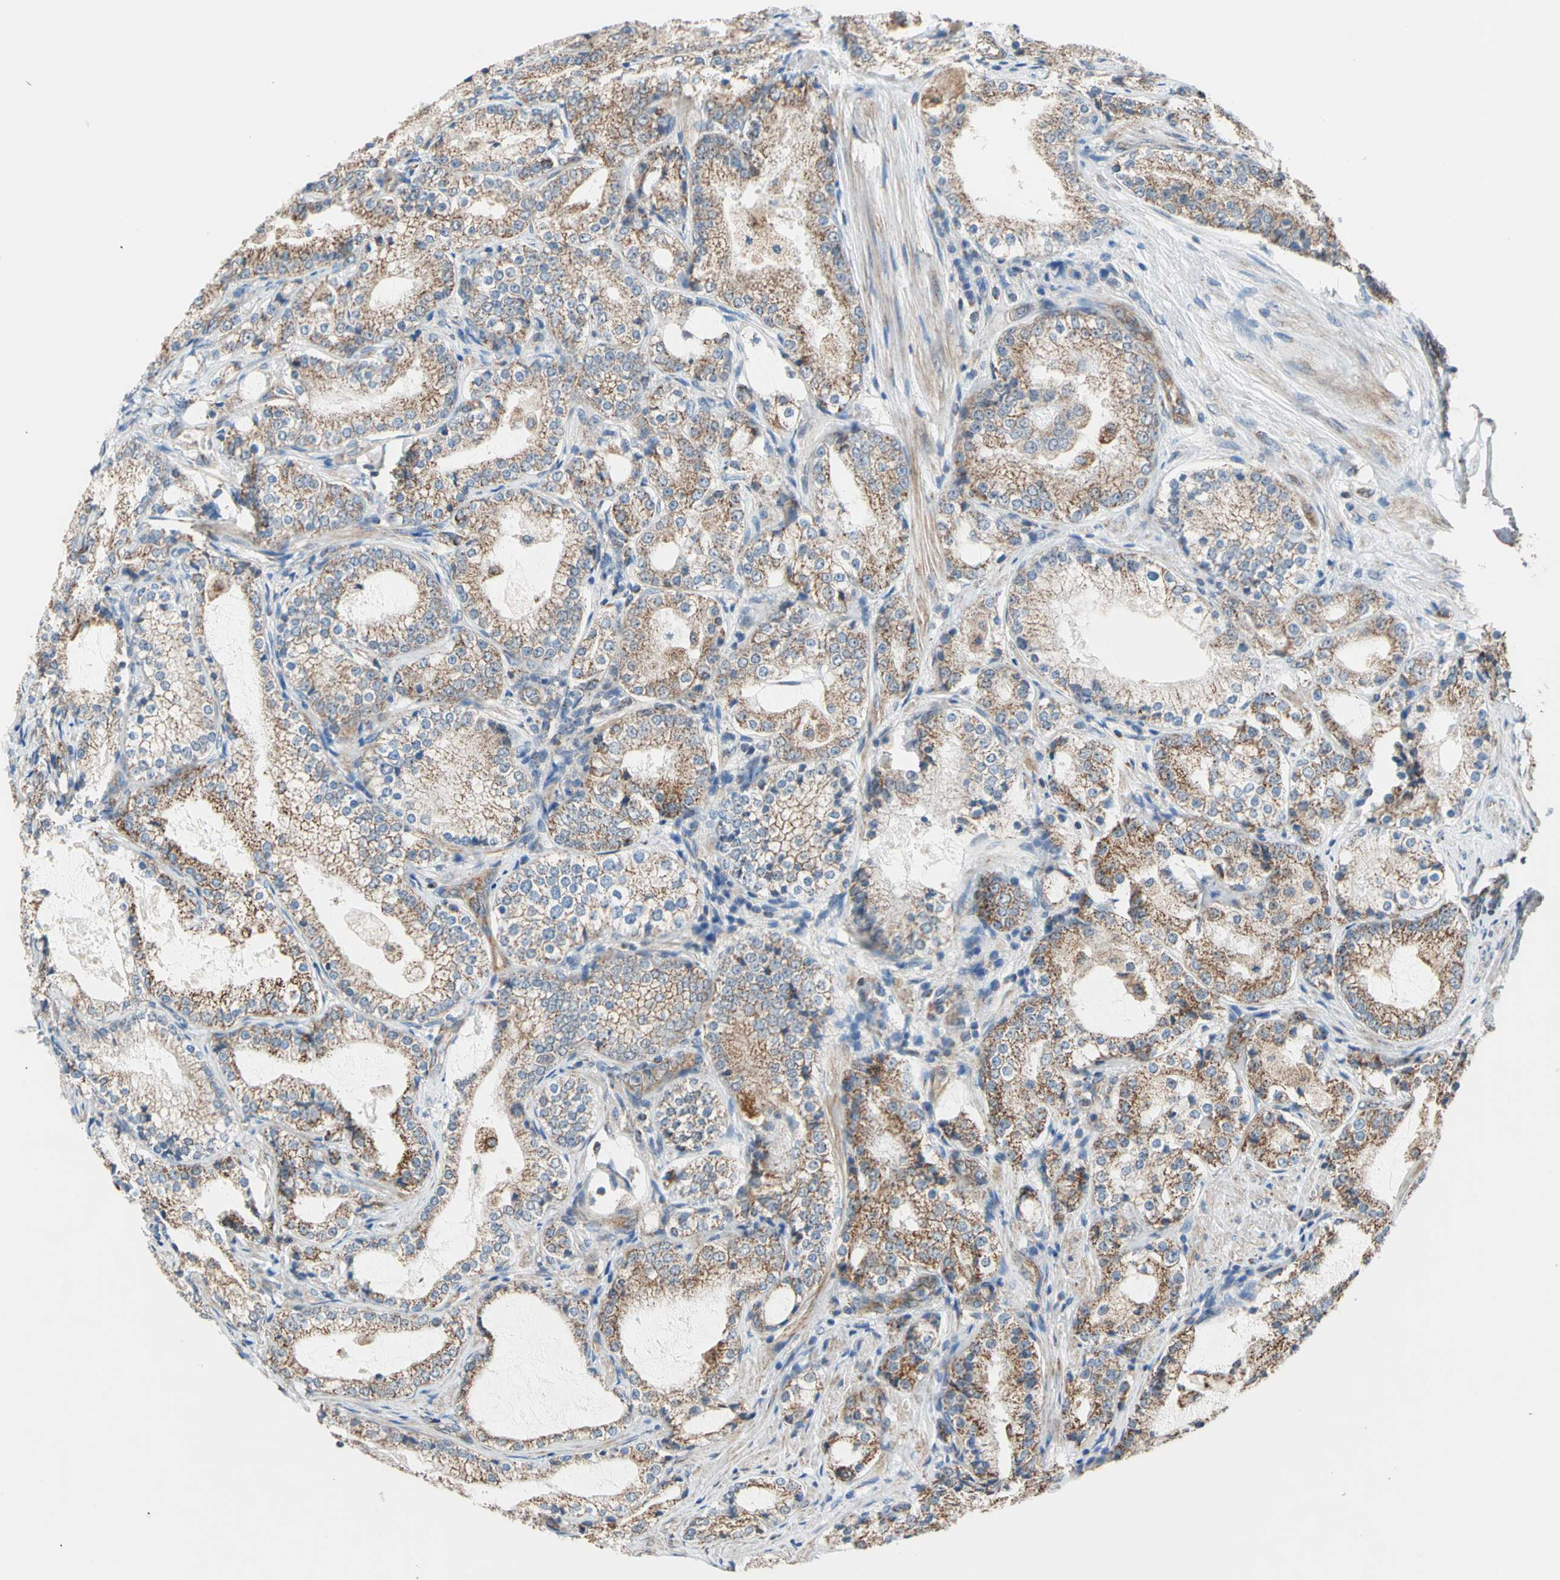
{"staining": {"intensity": "moderate", "quantity": ">75%", "location": "cytoplasmic/membranous"}, "tissue": "prostate cancer", "cell_type": "Tumor cells", "image_type": "cancer", "snomed": [{"axis": "morphology", "description": "Adenocarcinoma, High grade"}, {"axis": "topography", "description": "Prostate"}], "caption": "Immunohistochemical staining of prostate high-grade adenocarcinoma exhibits medium levels of moderate cytoplasmic/membranous staining in approximately >75% of tumor cells.", "gene": "MRPS22", "patient": {"sex": "male", "age": 63}}